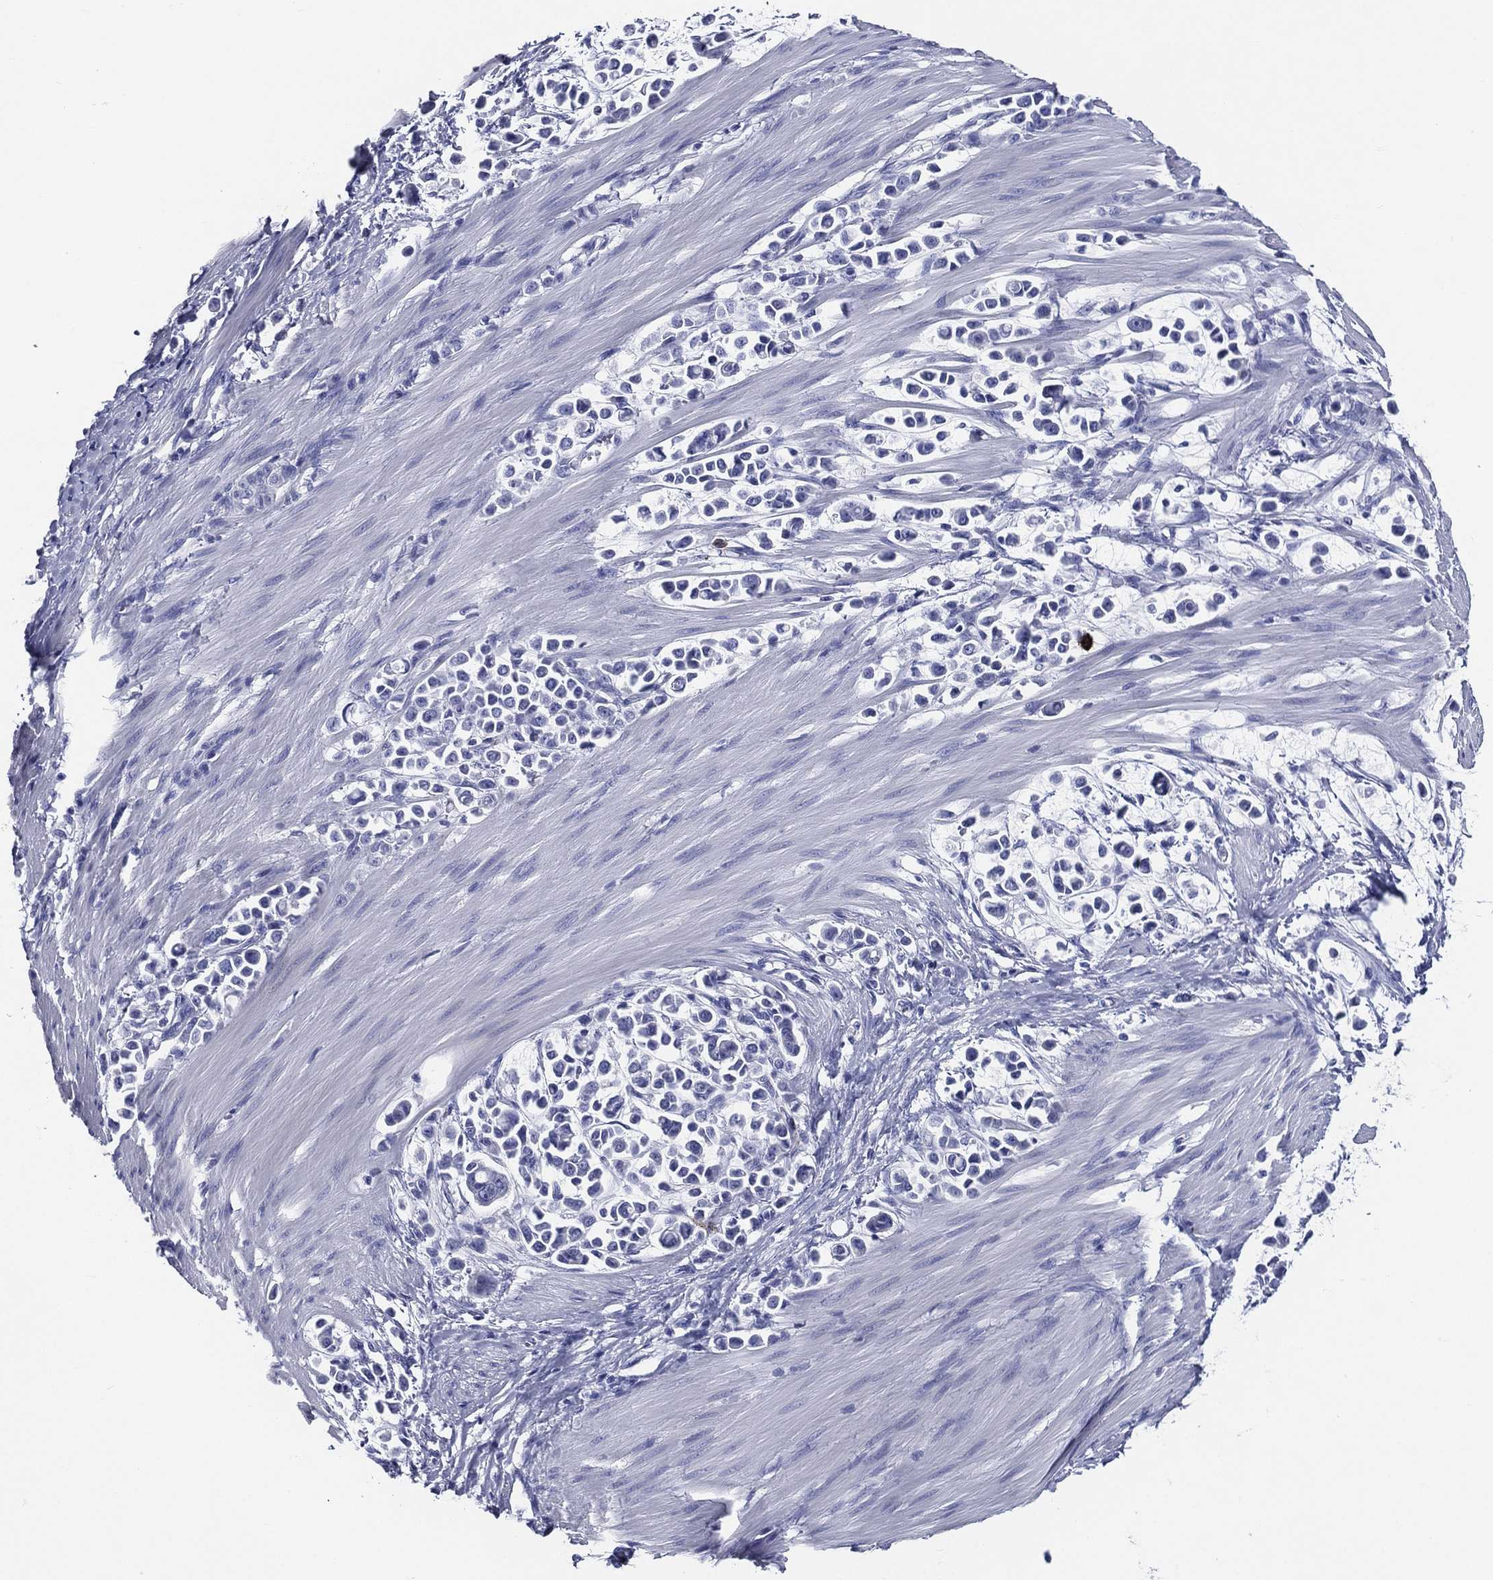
{"staining": {"intensity": "negative", "quantity": "none", "location": "none"}, "tissue": "stomach cancer", "cell_type": "Tumor cells", "image_type": "cancer", "snomed": [{"axis": "morphology", "description": "Adenocarcinoma, NOS"}, {"axis": "topography", "description": "Stomach"}], "caption": "High power microscopy micrograph of an IHC photomicrograph of stomach cancer, revealing no significant positivity in tumor cells. (Stains: DAB immunohistochemistry with hematoxylin counter stain, Microscopy: brightfield microscopy at high magnification).", "gene": "ACE2", "patient": {"sex": "male", "age": 82}}